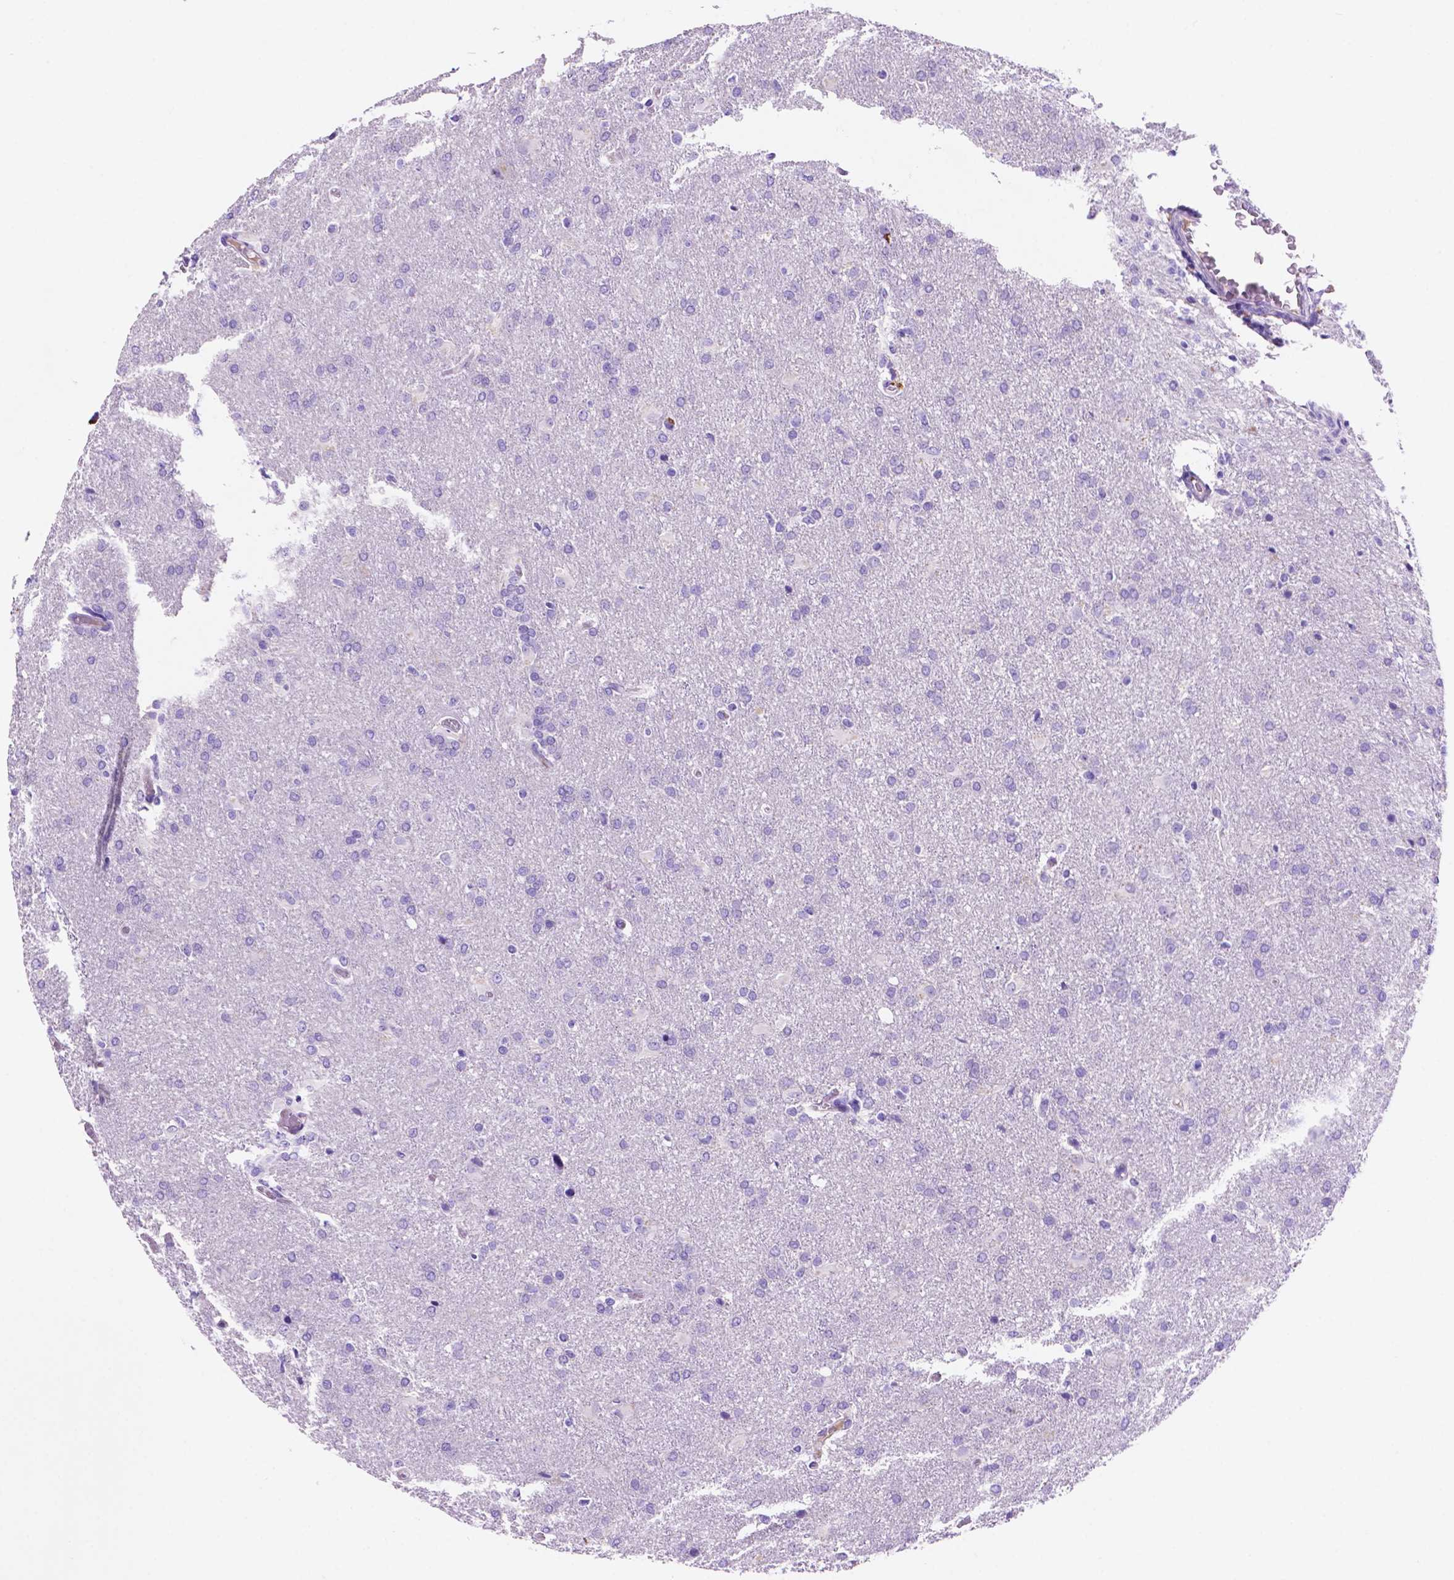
{"staining": {"intensity": "negative", "quantity": "none", "location": "none"}, "tissue": "glioma", "cell_type": "Tumor cells", "image_type": "cancer", "snomed": [{"axis": "morphology", "description": "Glioma, malignant, High grade"}, {"axis": "topography", "description": "Brain"}], "caption": "Histopathology image shows no significant protein staining in tumor cells of malignant high-grade glioma.", "gene": "FOXB2", "patient": {"sex": "male", "age": 68}}